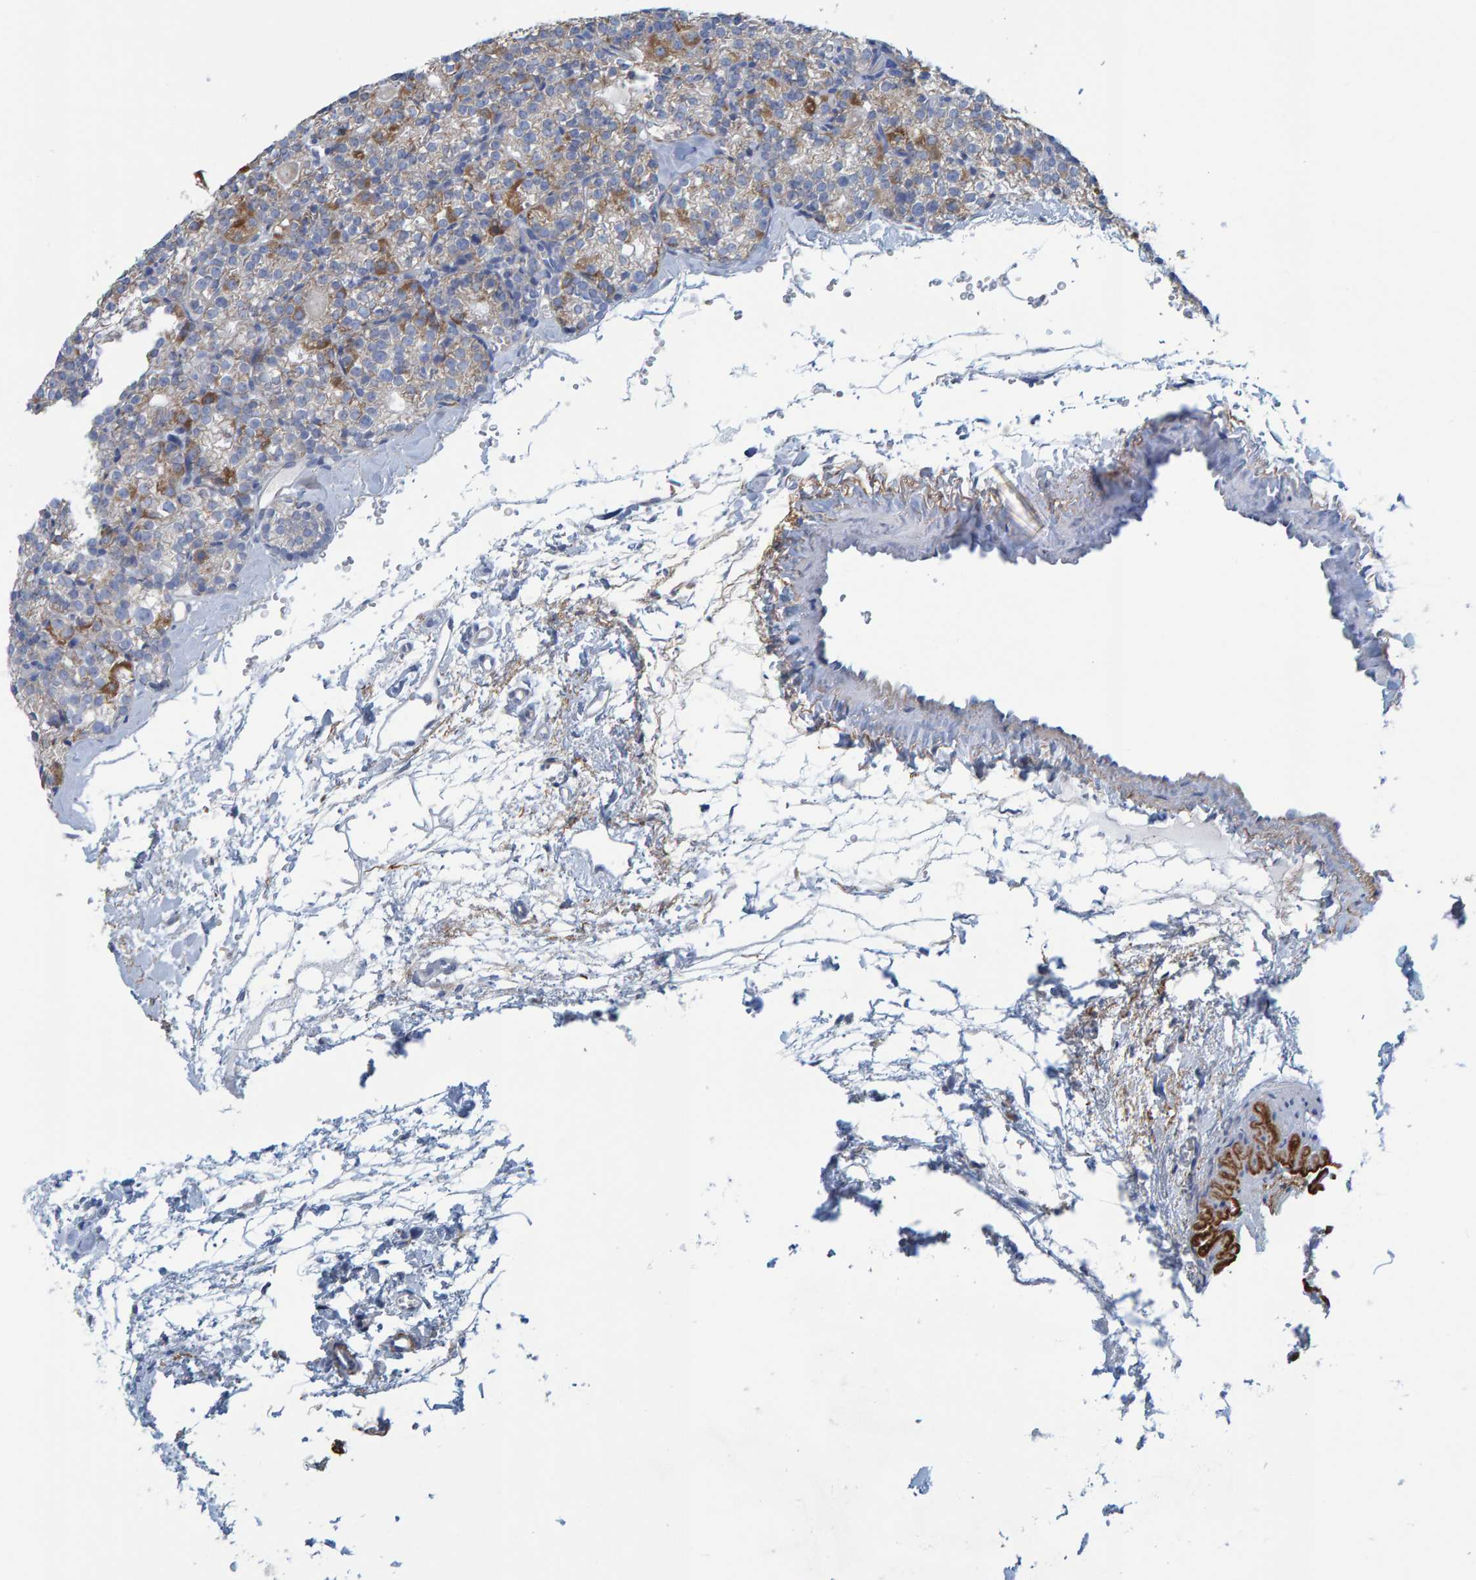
{"staining": {"intensity": "moderate", "quantity": "<25%", "location": "cytoplasmic/membranous"}, "tissue": "parathyroid gland", "cell_type": "Glandular cells", "image_type": "normal", "snomed": [{"axis": "morphology", "description": "Normal tissue, NOS"}, {"axis": "topography", "description": "Parathyroid gland"}], "caption": "Glandular cells demonstrate moderate cytoplasmic/membranous positivity in approximately <25% of cells in unremarkable parathyroid gland.", "gene": "MRPS7", "patient": {"sex": "female", "age": 64}}